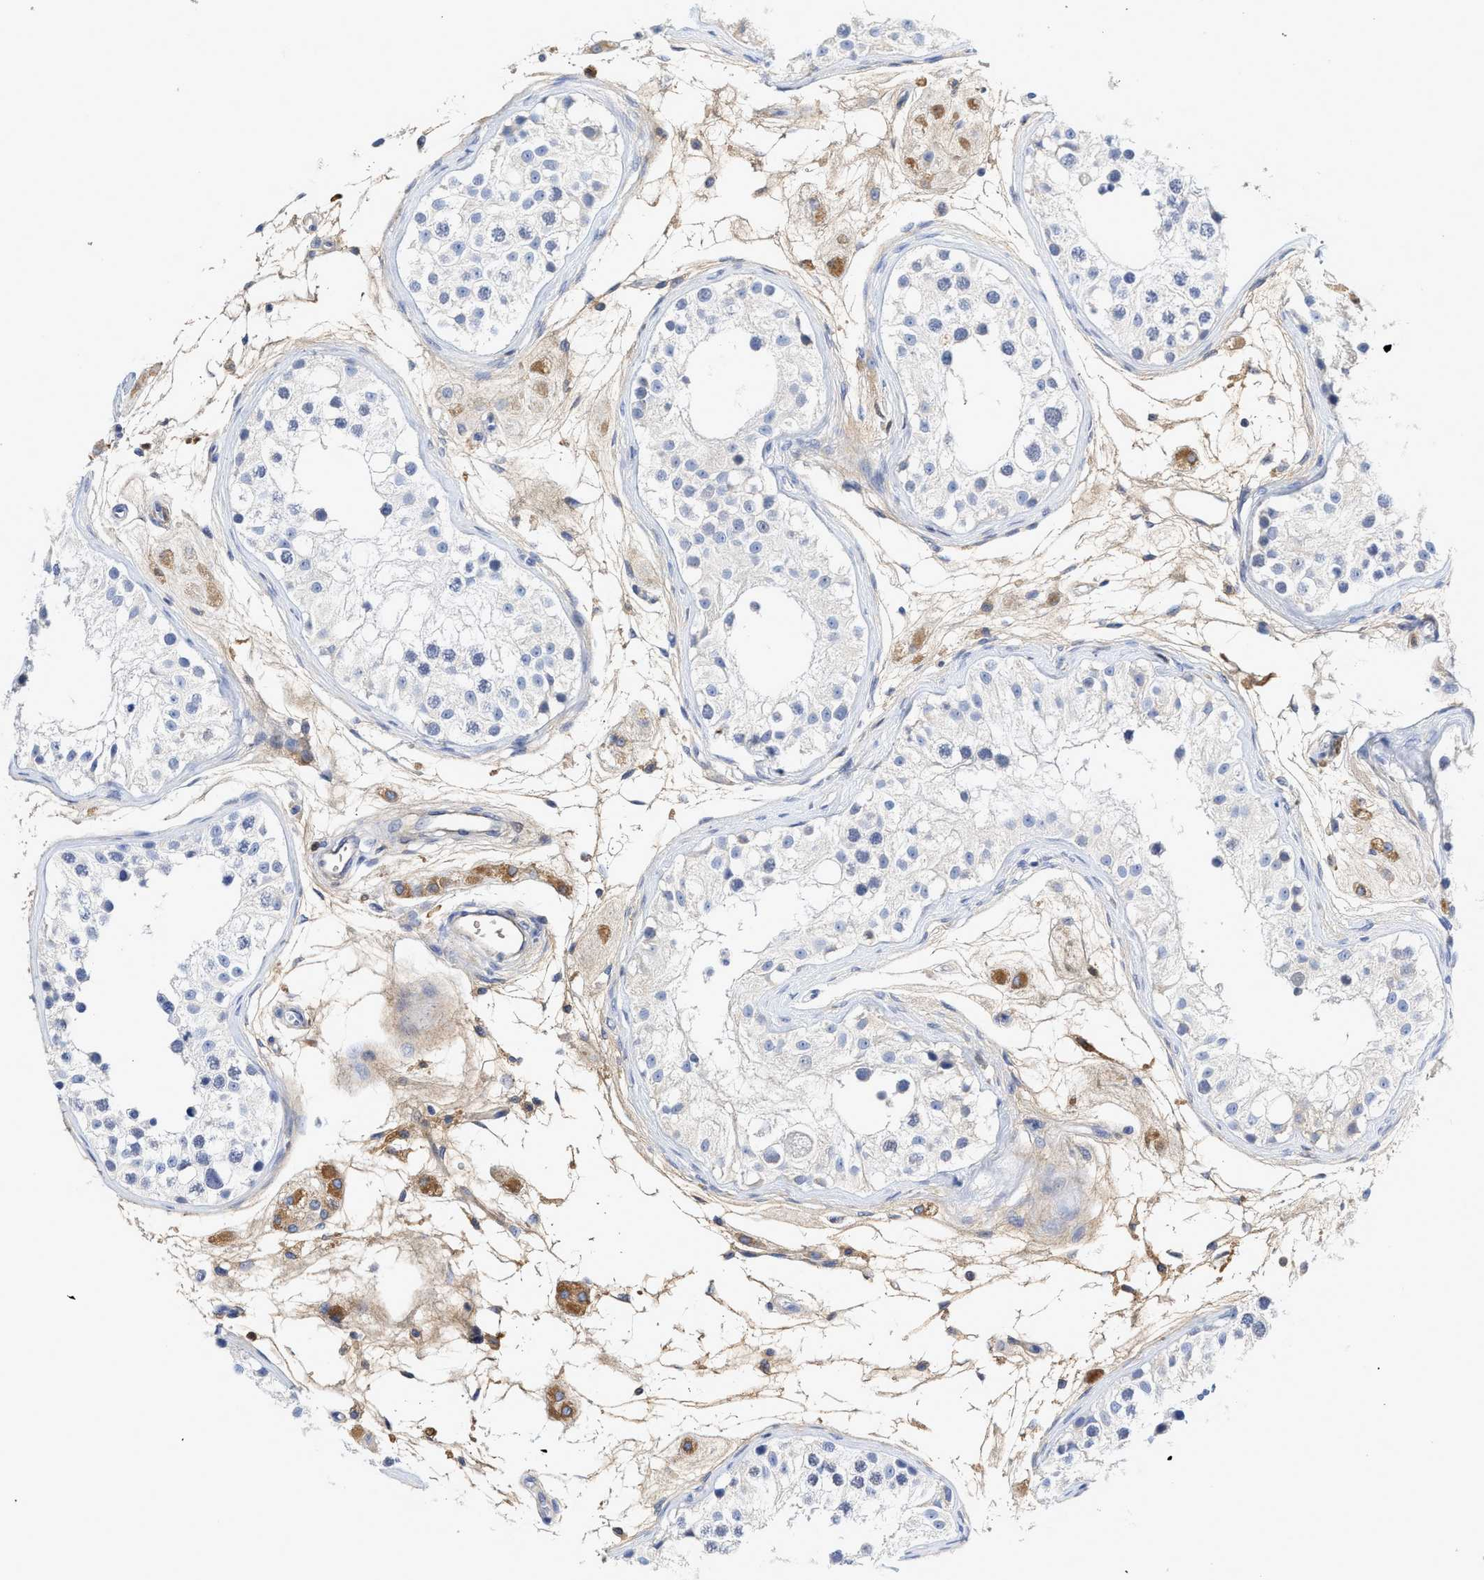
{"staining": {"intensity": "negative", "quantity": "none", "location": "none"}, "tissue": "testis", "cell_type": "Cells in seminiferous ducts", "image_type": "normal", "snomed": [{"axis": "morphology", "description": "Normal tissue, NOS"}, {"axis": "morphology", "description": "Adenocarcinoma, metastatic, NOS"}, {"axis": "topography", "description": "Testis"}], "caption": "Immunohistochemistry (IHC) of benign human testis reveals no staining in cells in seminiferous ducts.", "gene": "C2", "patient": {"sex": "male", "age": 26}}